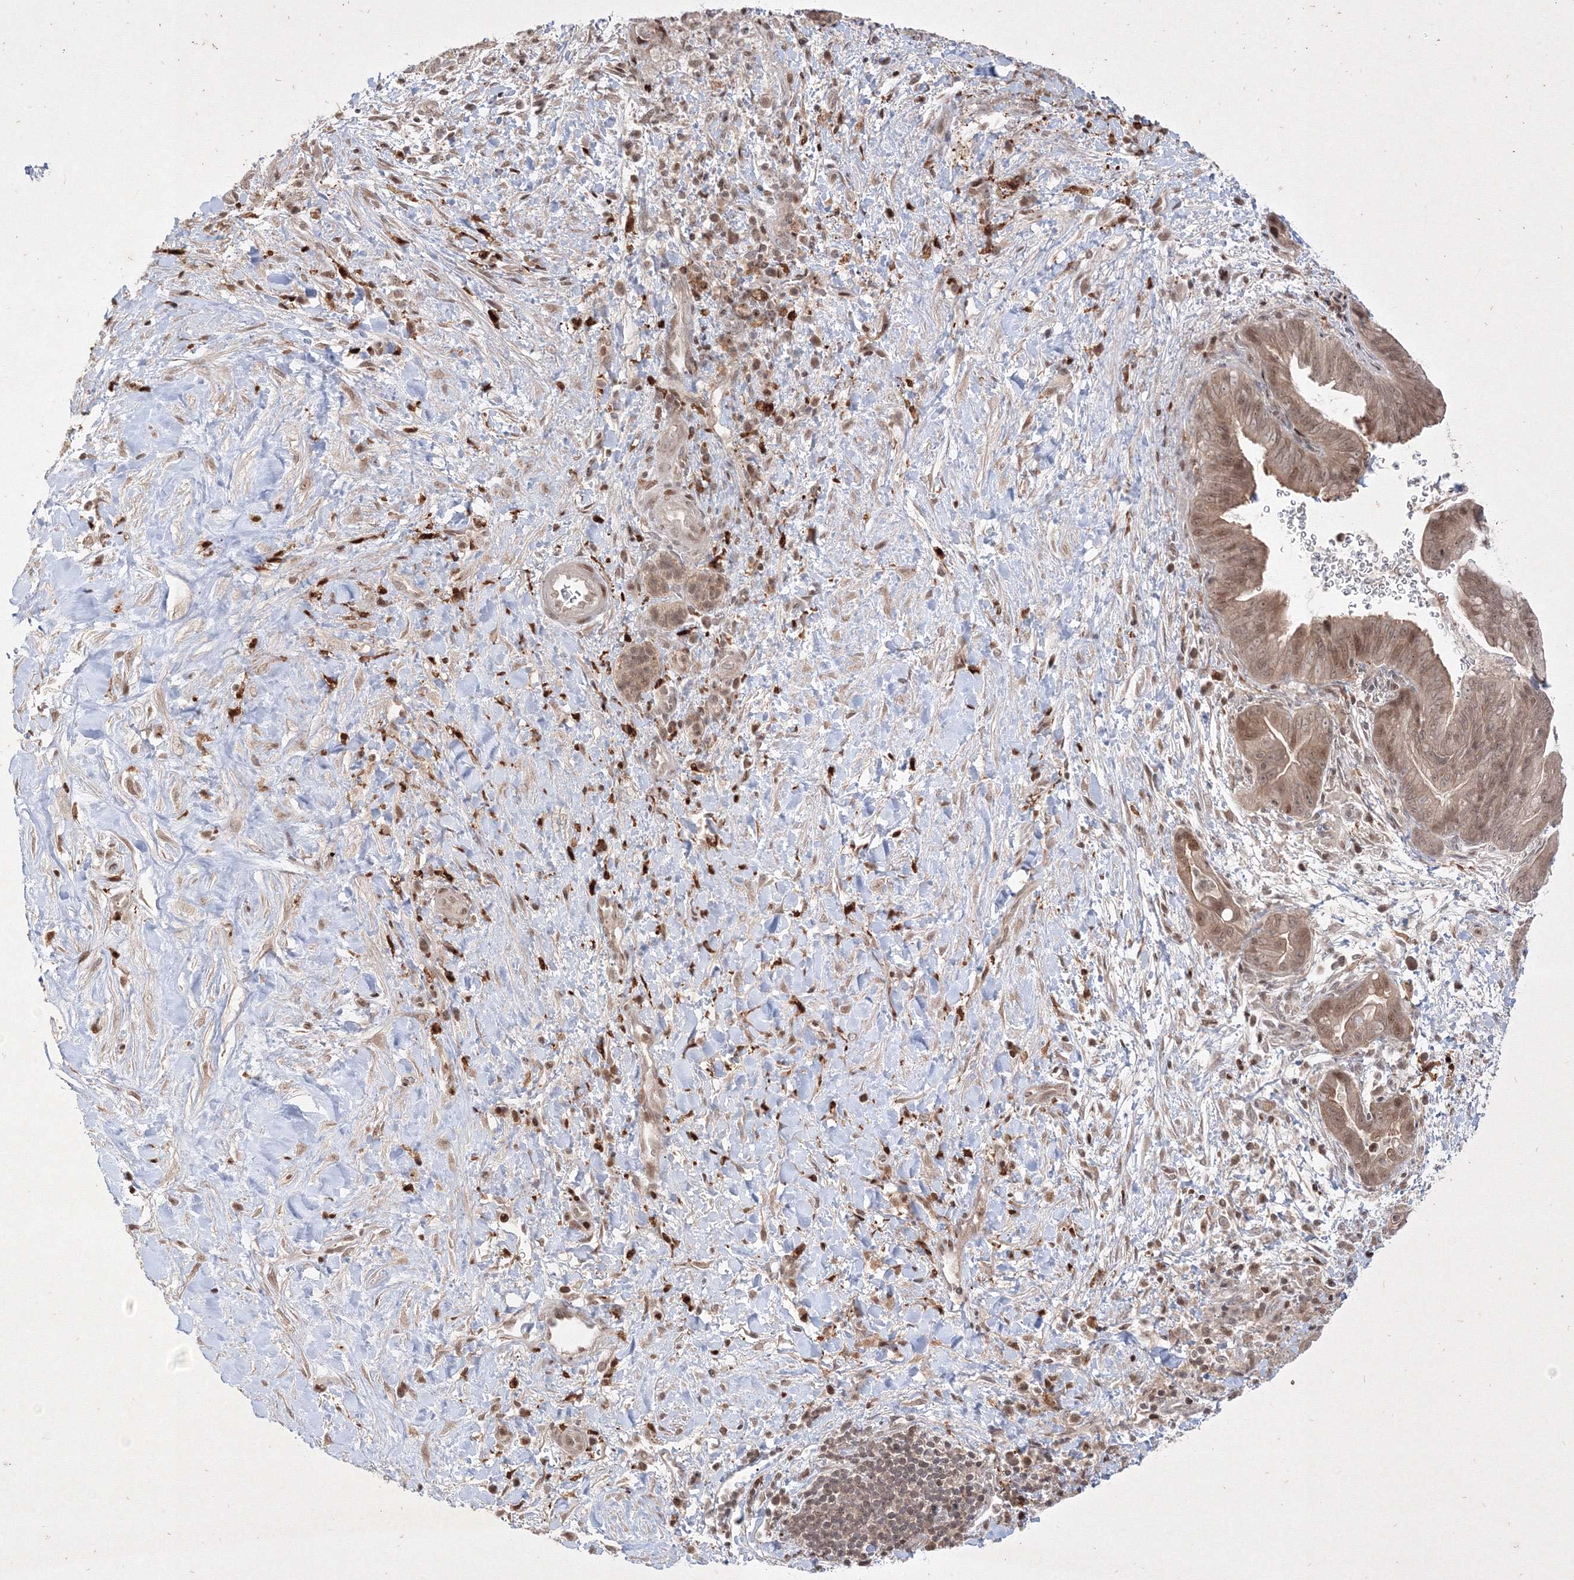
{"staining": {"intensity": "moderate", "quantity": ">75%", "location": "cytoplasmic/membranous,nuclear"}, "tissue": "pancreatic cancer", "cell_type": "Tumor cells", "image_type": "cancer", "snomed": [{"axis": "morphology", "description": "Adenocarcinoma, NOS"}, {"axis": "topography", "description": "Pancreas"}], "caption": "An immunohistochemistry micrograph of neoplastic tissue is shown. Protein staining in brown shows moderate cytoplasmic/membranous and nuclear positivity in pancreatic cancer within tumor cells.", "gene": "TAB1", "patient": {"sex": "male", "age": 75}}